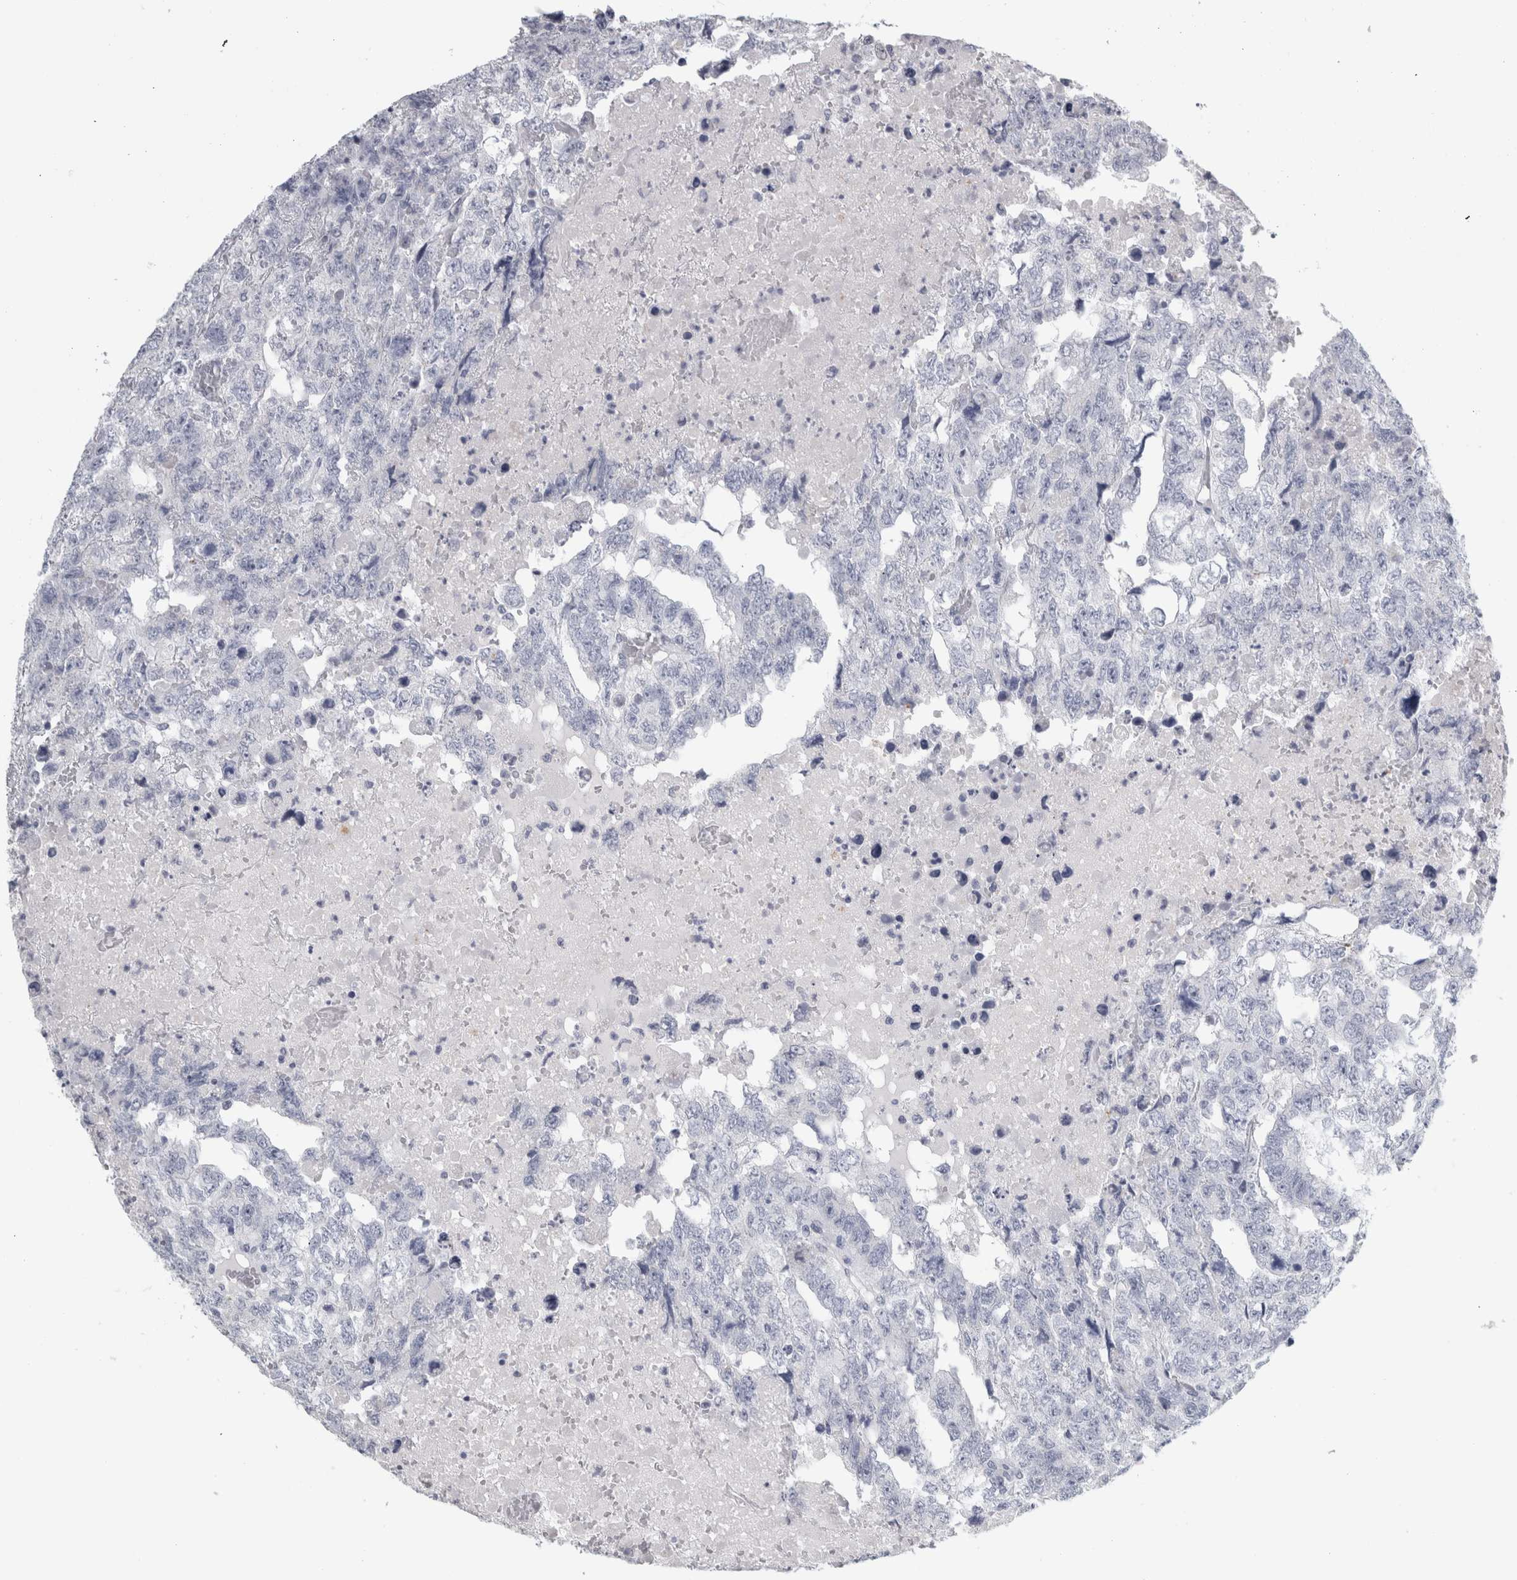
{"staining": {"intensity": "negative", "quantity": "none", "location": "none"}, "tissue": "testis cancer", "cell_type": "Tumor cells", "image_type": "cancer", "snomed": [{"axis": "morphology", "description": "Carcinoma, Embryonal, NOS"}, {"axis": "topography", "description": "Testis"}], "caption": "Tumor cells are negative for protein expression in human embryonal carcinoma (testis).", "gene": "CPE", "patient": {"sex": "male", "age": 36}}